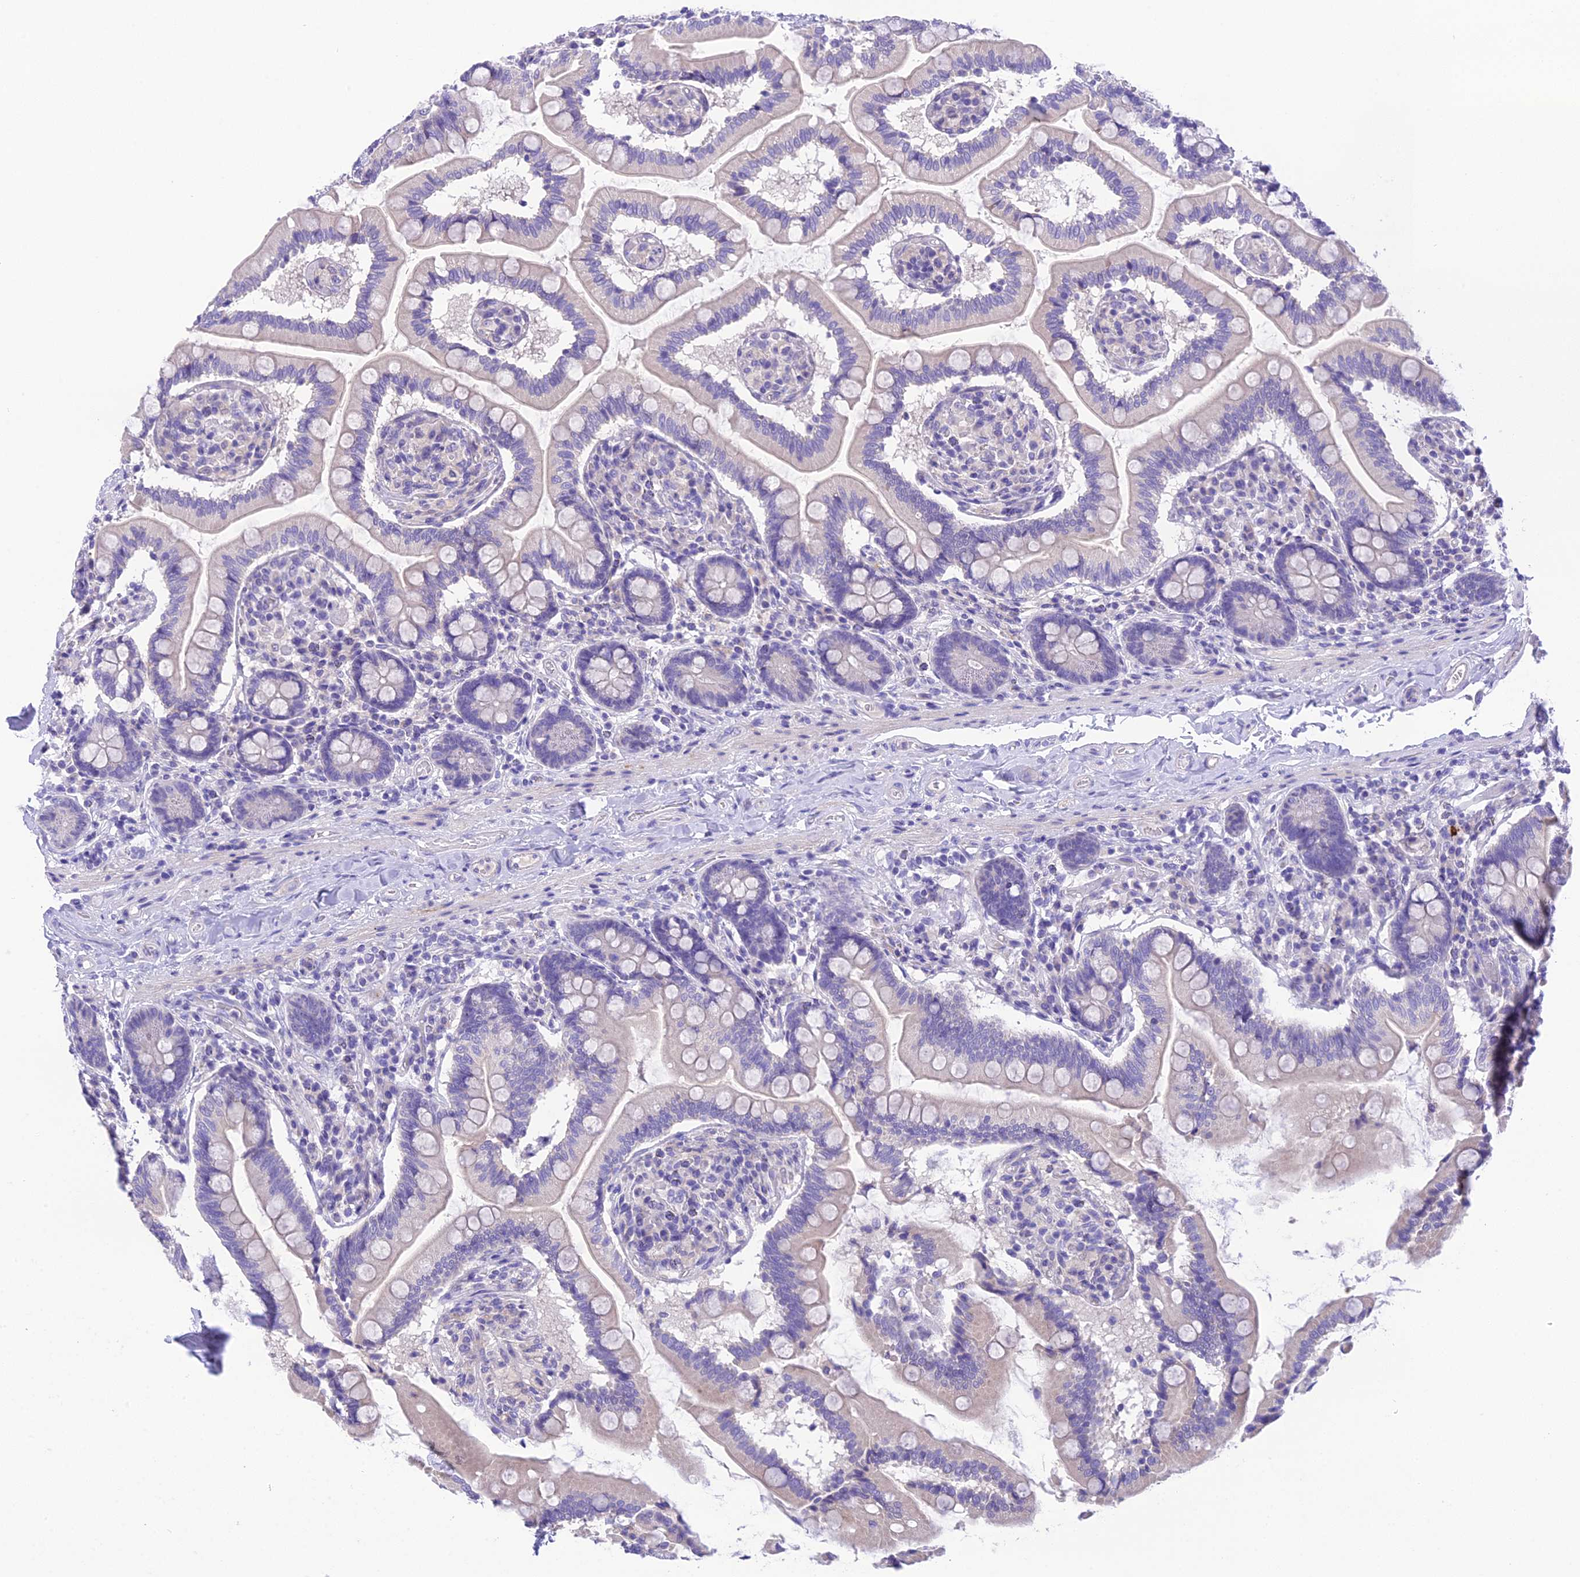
{"staining": {"intensity": "negative", "quantity": "none", "location": "none"}, "tissue": "small intestine", "cell_type": "Glandular cells", "image_type": "normal", "snomed": [{"axis": "morphology", "description": "Normal tissue, NOS"}, {"axis": "topography", "description": "Small intestine"}], "caption": "Human small intestine stained for a protein using IHC displays no positivity in glandular cells.", "gene": "KIAA0408", "patient": {"sex": "female", "age": 64}}